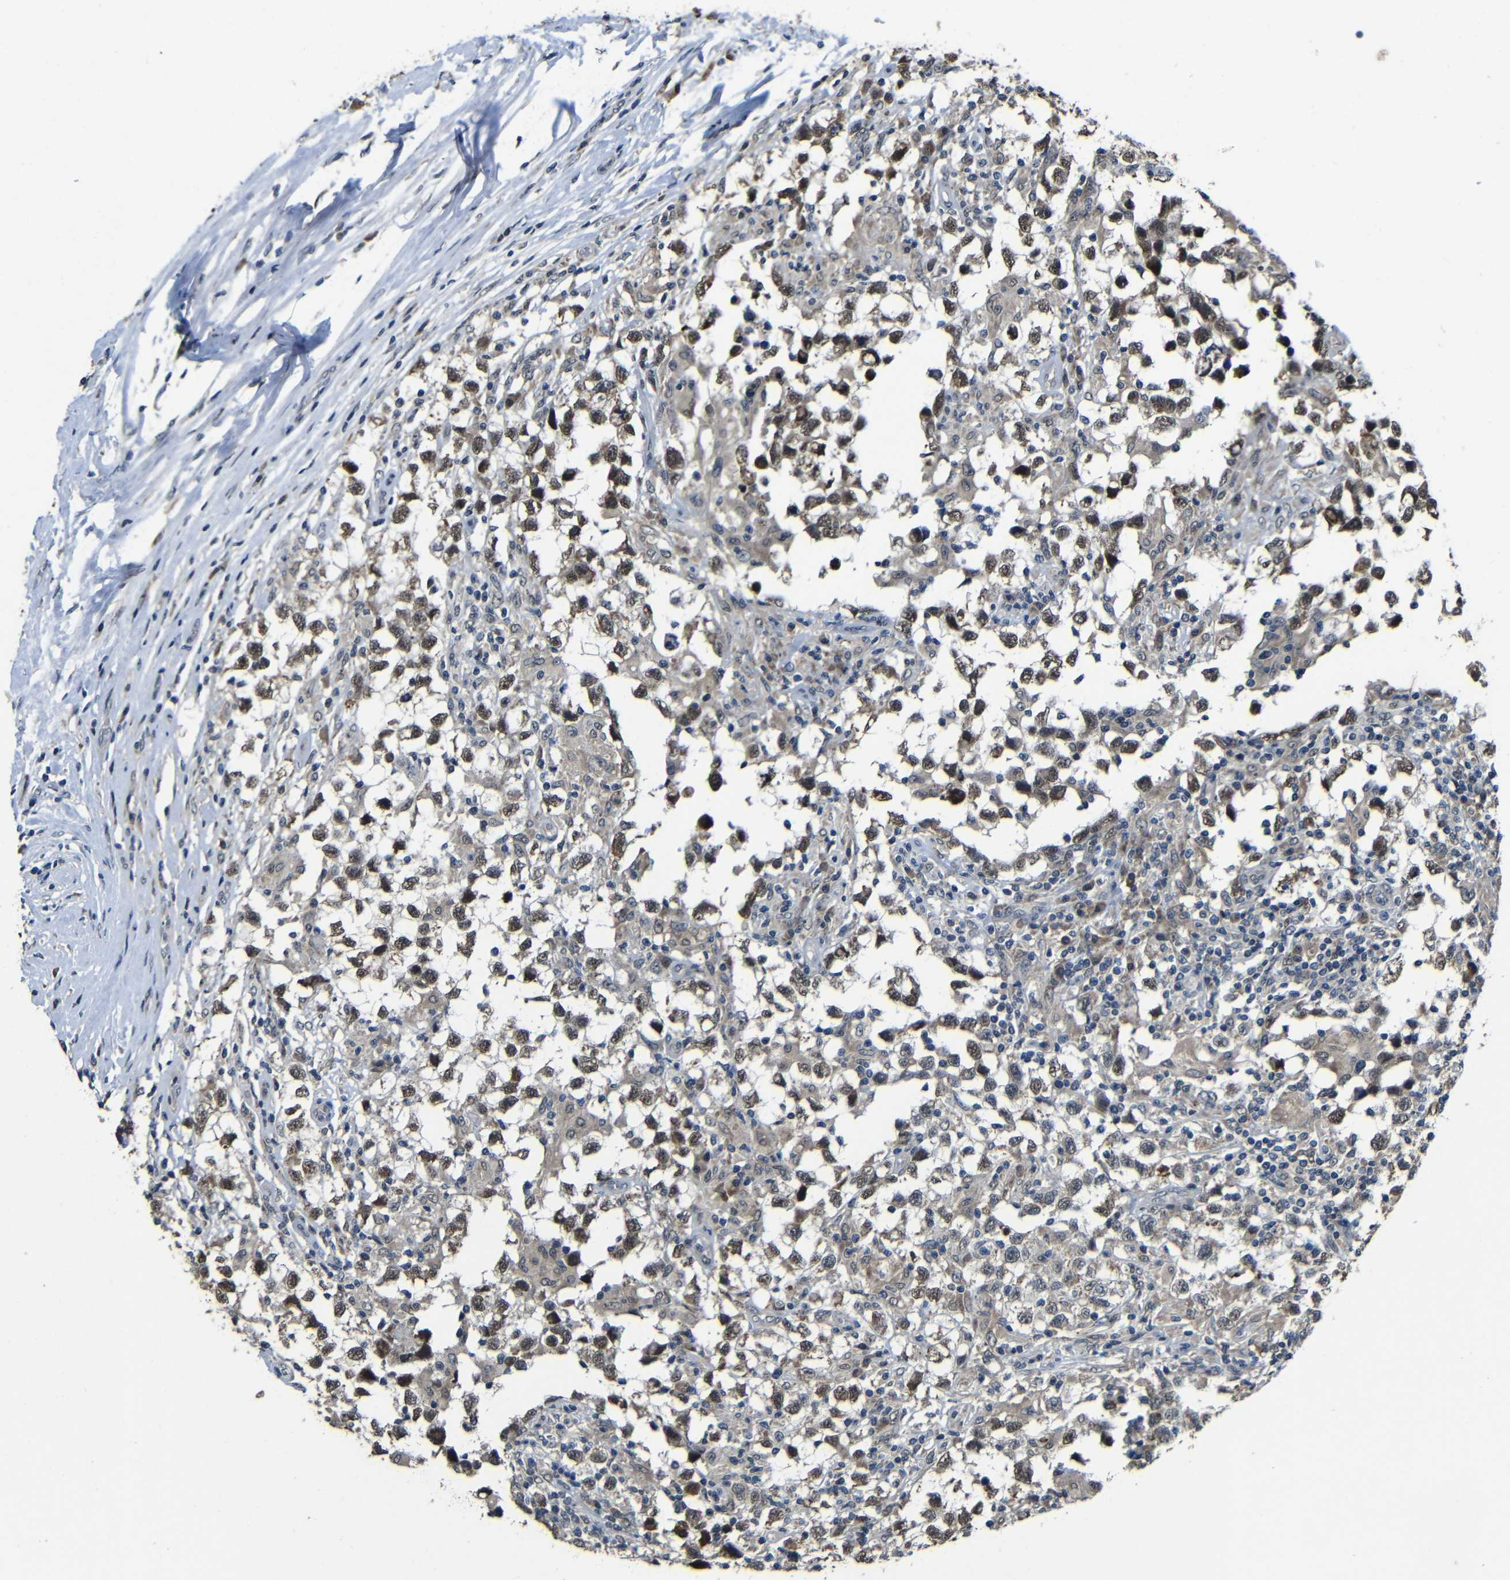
{"staining": {"intensity": "weak", "quantity": ">75%", "location": "cytoplasmic/membranous,nuclear"}, "tissue": "testis cancer", "cell_type": "Tumor cells", "image_type": "cancer", "snomed": [{"axis": "morphology", "description": "Carcinoma, Embryonal, NOS"}, {"axis": "topography", "description": "Testis"}], "caption": "A high-resolution micrograph shows immunohistochemistry (IHC) staining of testis embryonal carcinoma, which shows weak cytoplasmic/membranous and nuclear staining in approximately >75% of tumor cells.", "gene": "FAM172A", "patient": {"sex": "male", "age": 21}}